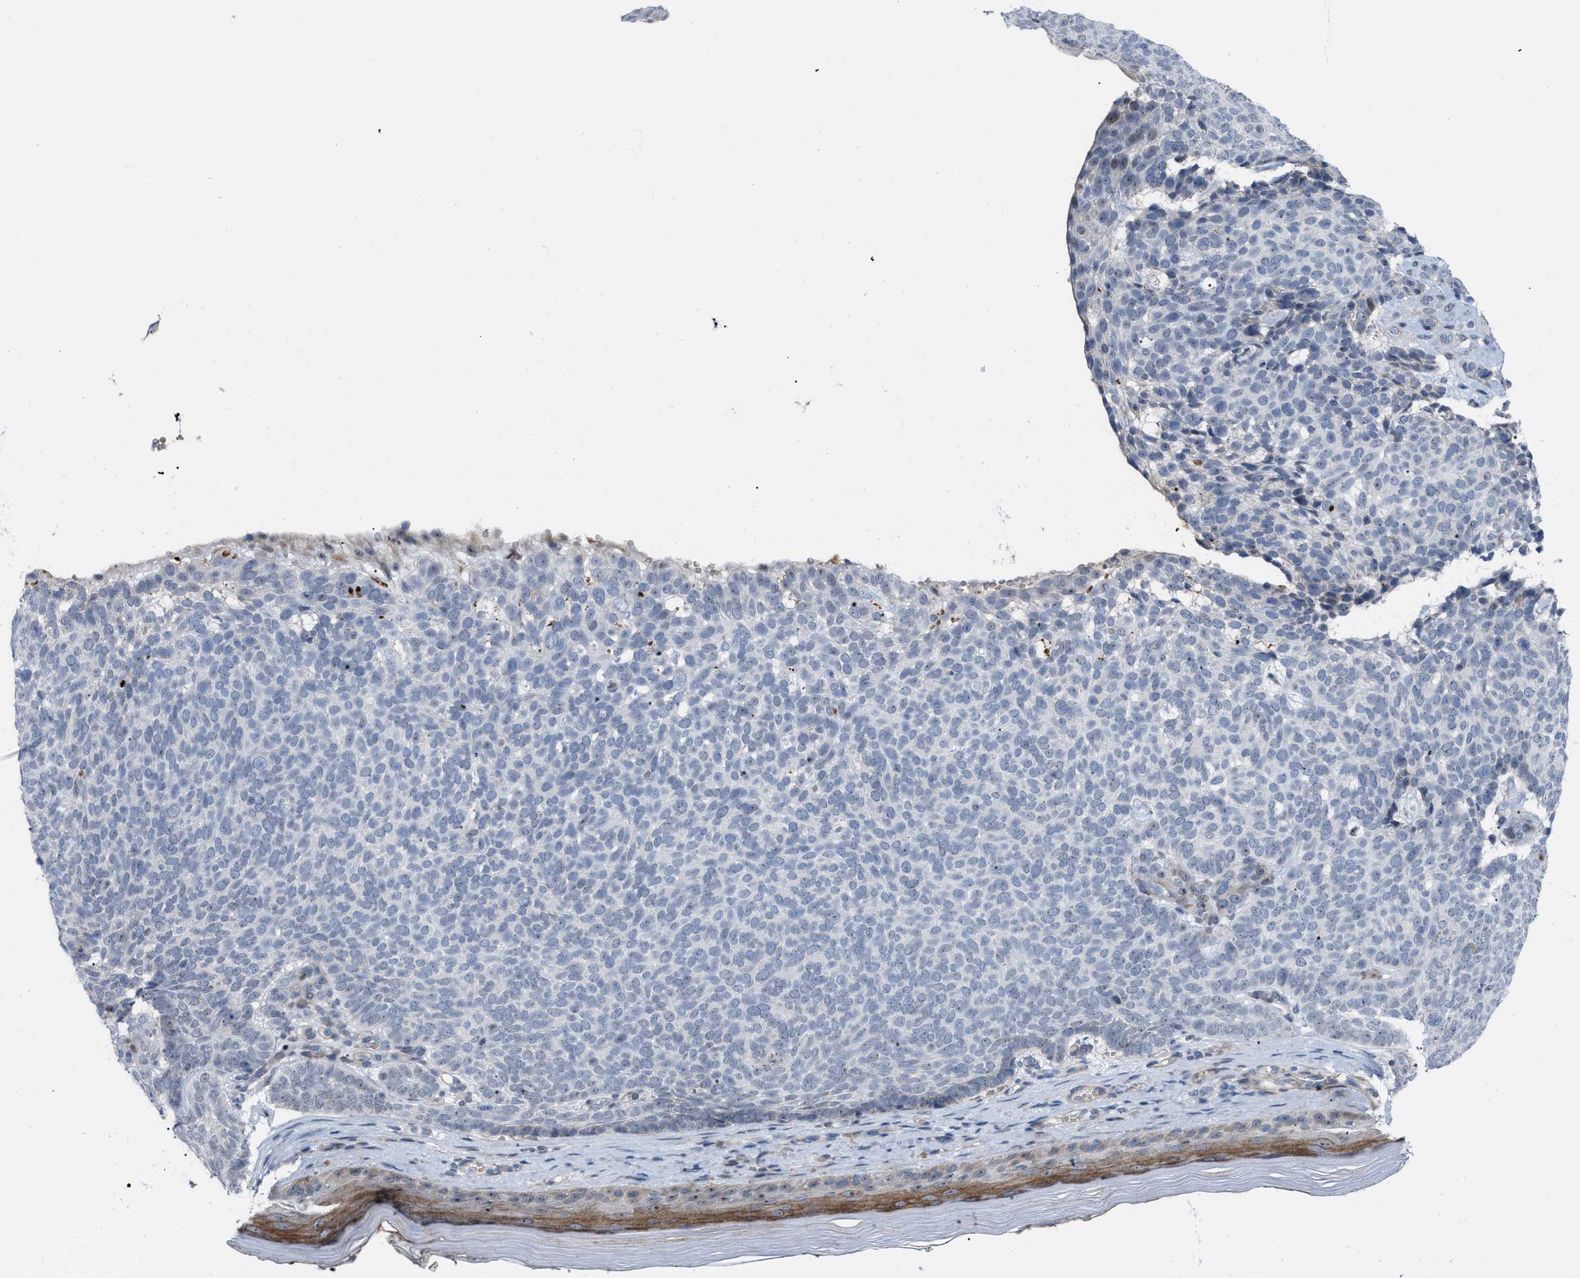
{"staining": {"intensity": "negative", "quantity": "none", "location": "none"}, "tissue": "skin cancer", "cell_type": "Tumor cells", "image_type": "cancer", "snomed": [{"axis": "morphology", "description": "Basal cell carcinoma"}, {"axis": "topography", "description": "Skin"}], "caption": "Immunohistochemistry (IHC) of skin cancer reveals no expression in tumor cells. Nuclei are stained in blue.", "gene": "POLR1F", "patient": {"sex": "male", "age": 61}}